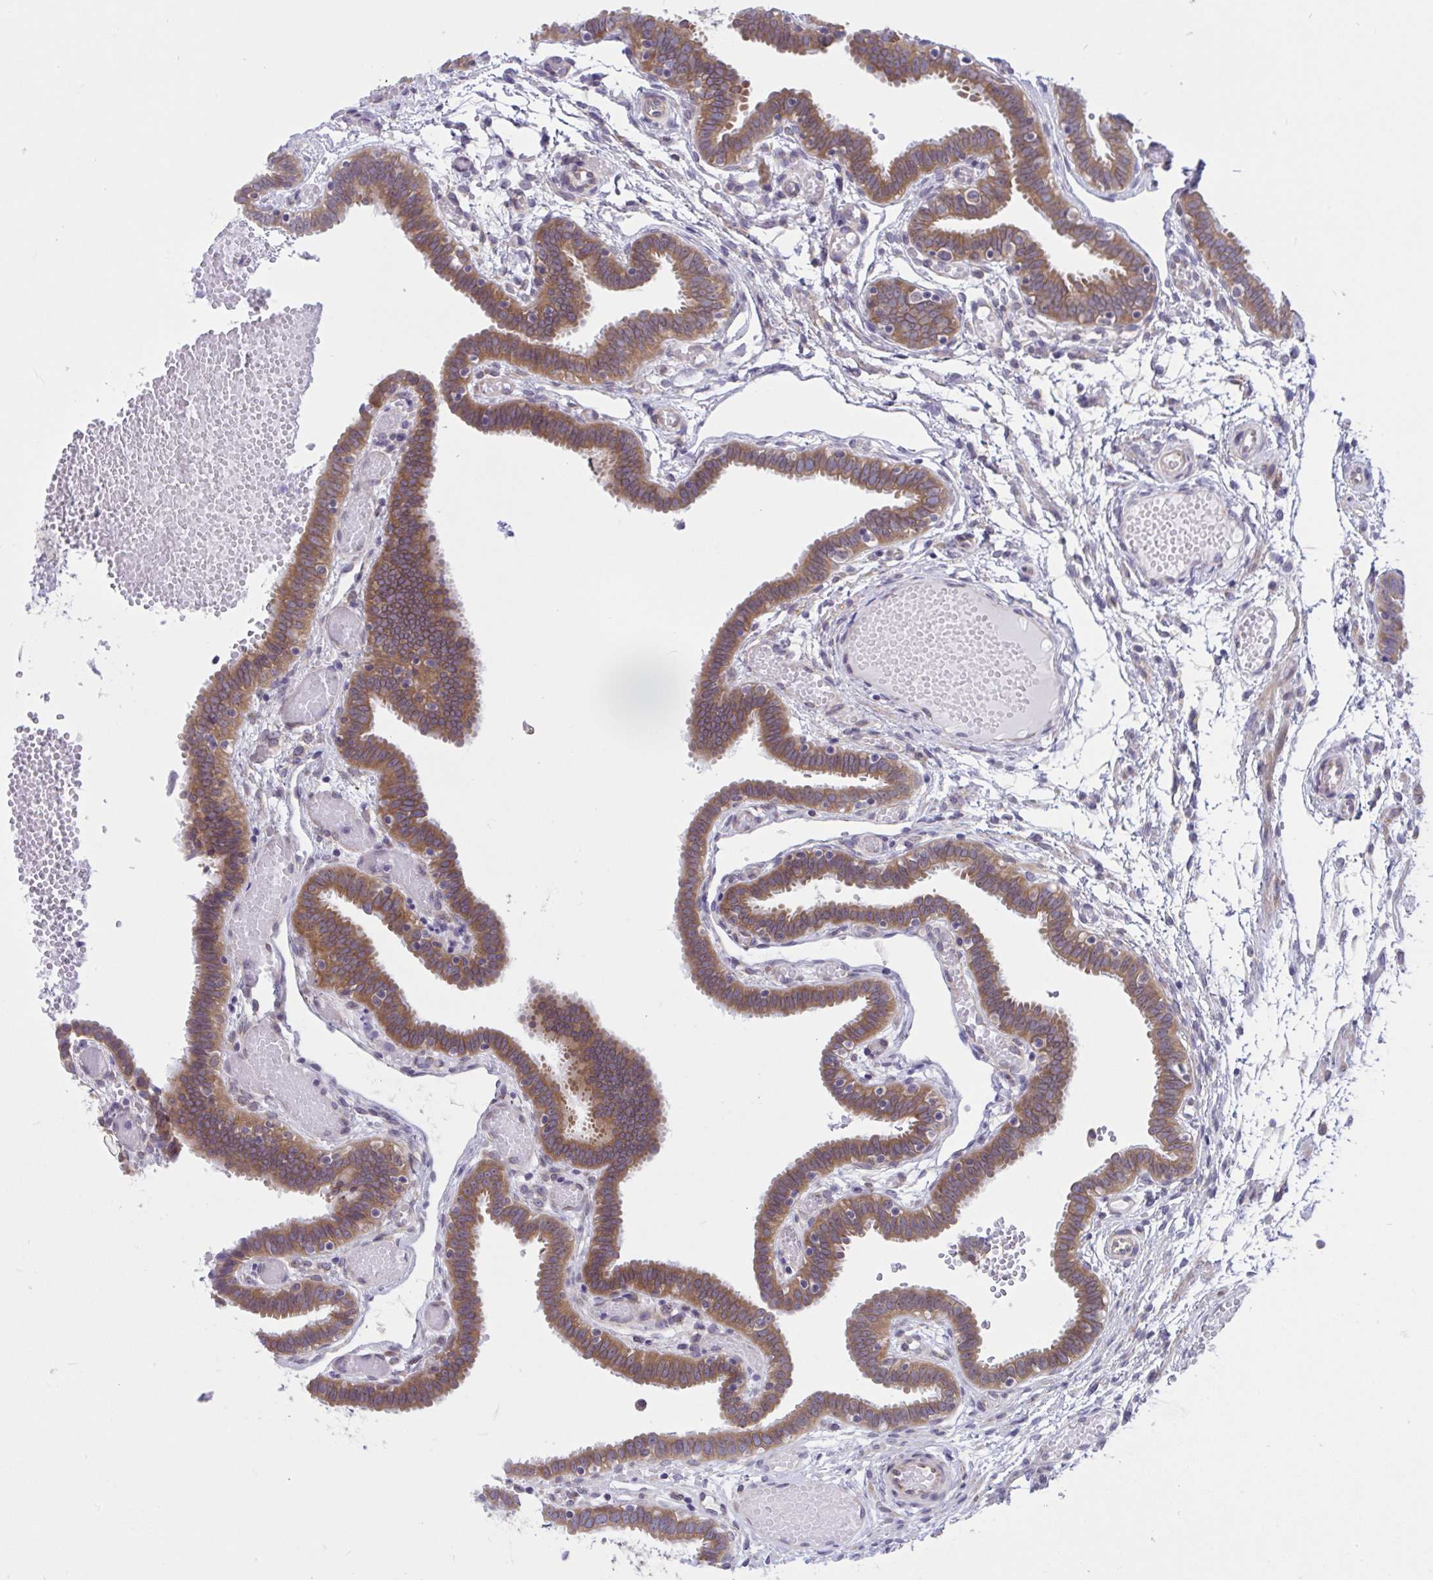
{"staining": {"intensity": "moderate", "quantity": ">75%", "location": "cytoplasmic/membranous"}, "tissue": "fallopian tube", "cell_type": "Glandular cells", "image_type": "normal", "snomed": [{"axis": "morphology", "description": "Normal tissue, NOS"}, {"axis": "topography", "description": "Fallopian tube"}], "caption": "Fallopian tube was stained to show a protein in brown. There is medium levels of moderate cytoplasmic/membranous staining in approximately >75% of glandular cells. Using DAB (brown) and hematoxylin (blue) stains, captured at high magnification using brightfield microscopy.", "gene": "CAMLG", "patient": {"sex": "female", "age": 37}}